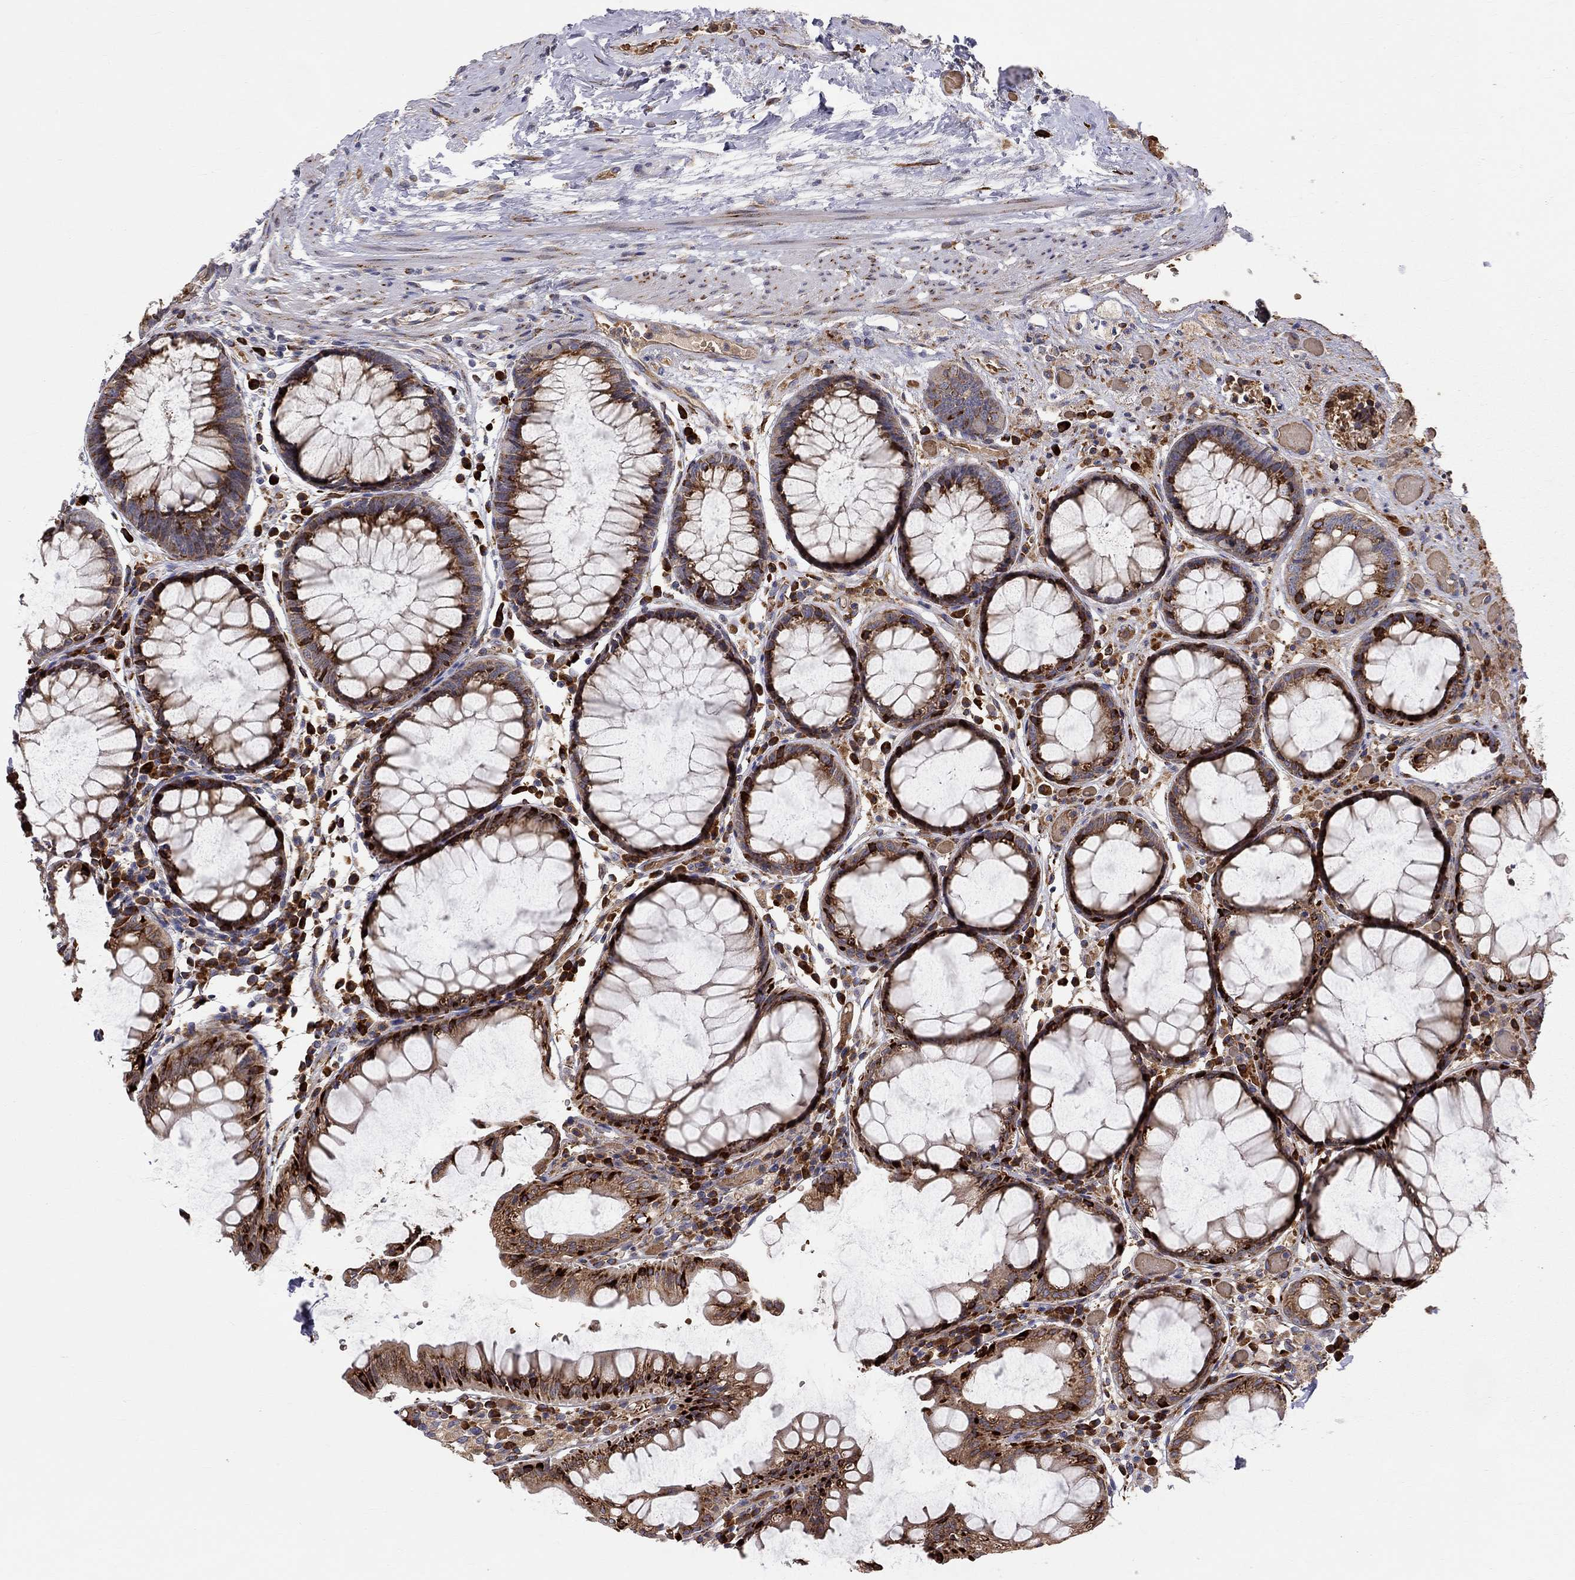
{"staining": {"intensity": "strong", "quantity": ">75%", "location": "cytoplasmic/membranous"}, "tissue": "rectum", "cell_type": "Glandular cells", "image_type": "normal", "snomed": [{"axis": "morphology", "description": "Normal tissue, NOS"}, {"axis": "topography", "description": "Rectum"}], "caption": "A high-resolution photomicrograph shows immunohistochemistry staining of unremarkable rectum, which displays strong cytoplasmic/membranous expression in approximately >75% of glandular cells. Using DAB (brown) and hematoxylin (blue) stains, captured at high magnification using brightfield microscopy.", "gene": "CASTOR1", "patient": {"sex": "female", "age": 68}}